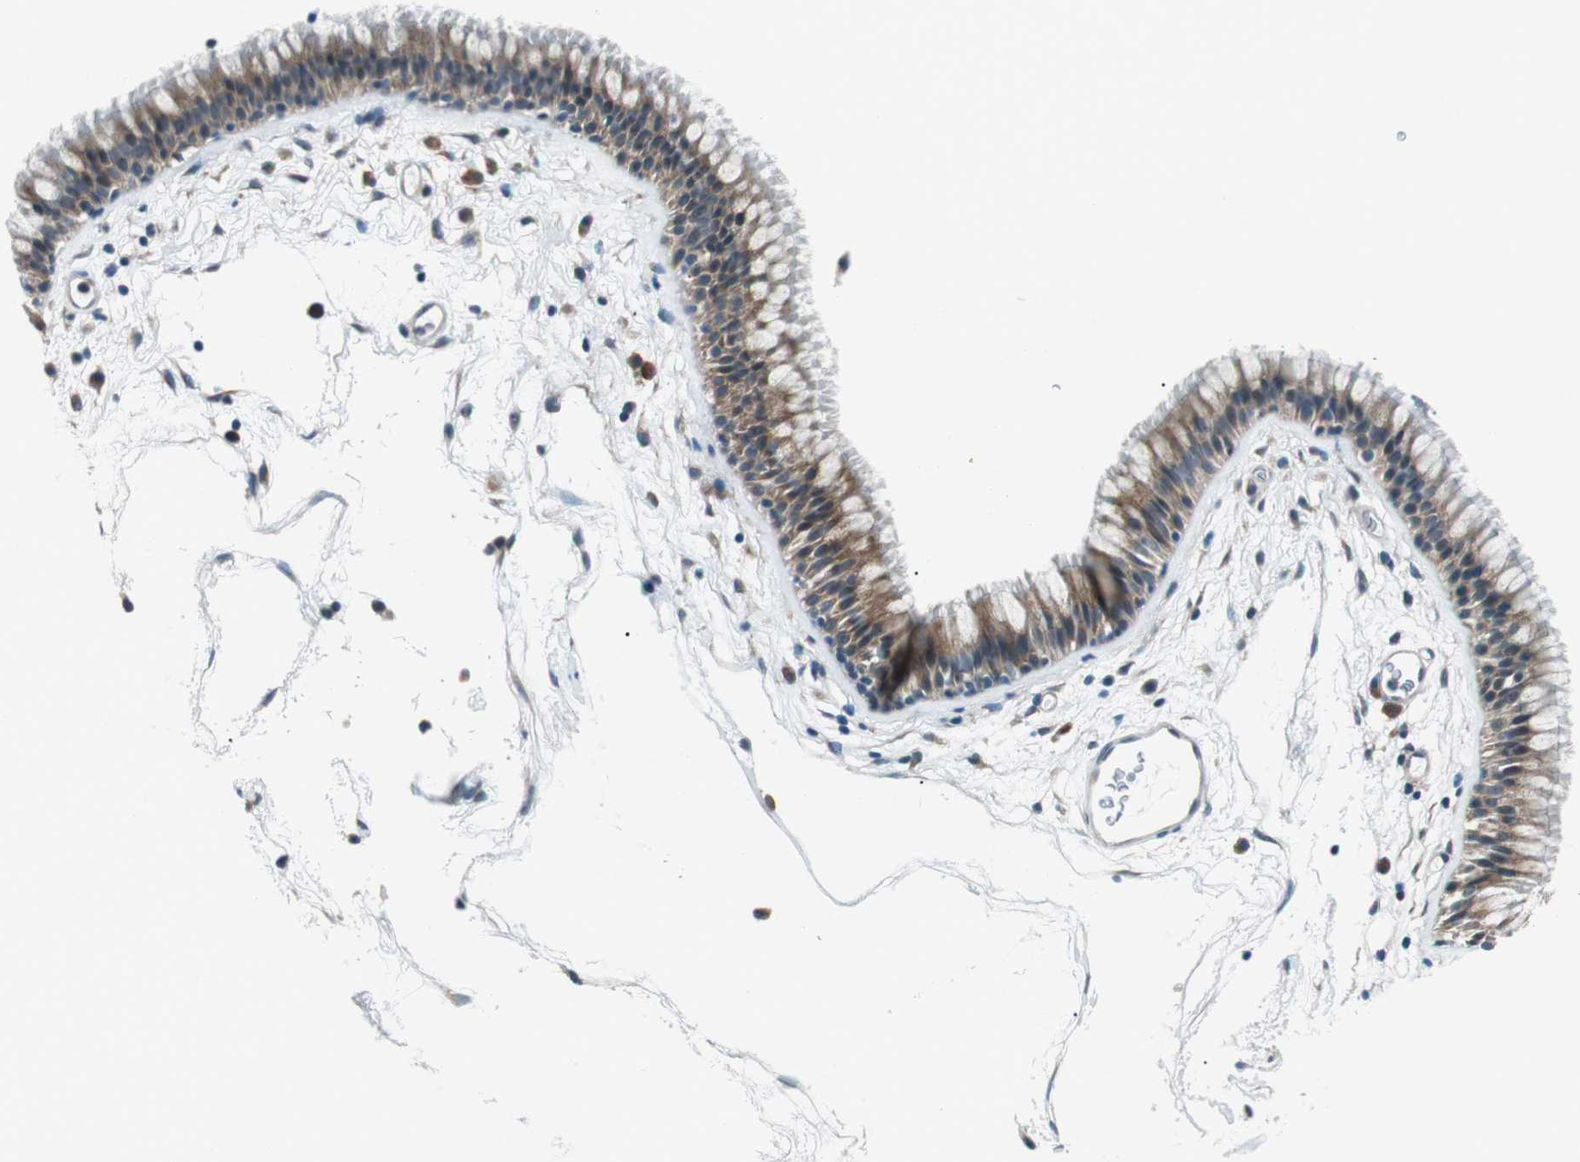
{"staining": {"intensity": "moderate", "quantity": ">75%", "location": "cytoplasmic/membranous"}, "tissue": "nasopharynx", "cell_type": "Respiratory epithelial cells", "image_type": "normal", "snomed": [{"axis": "morphology", "description": "Normal tissue, NOS"}, {"axis": "morphology", "description": "Inflammation, NOS"}, {"axis": "topography", "description": "Nasopharynx"}], "caption": "Immunohistochemistry (IHC) micrograph of unremarkable nasopharynx: human nasopharynx stained using immunohistochemistry (IHC) reveals medium levels of moderate protein expression localized specifically in the cytoplasmic/membranous of respiratory epithelial cells, appearing as a cytoplasmic/membranous brown color.", "gene": "LRIG2", "patient": {"sex": "male", "age": 48}}